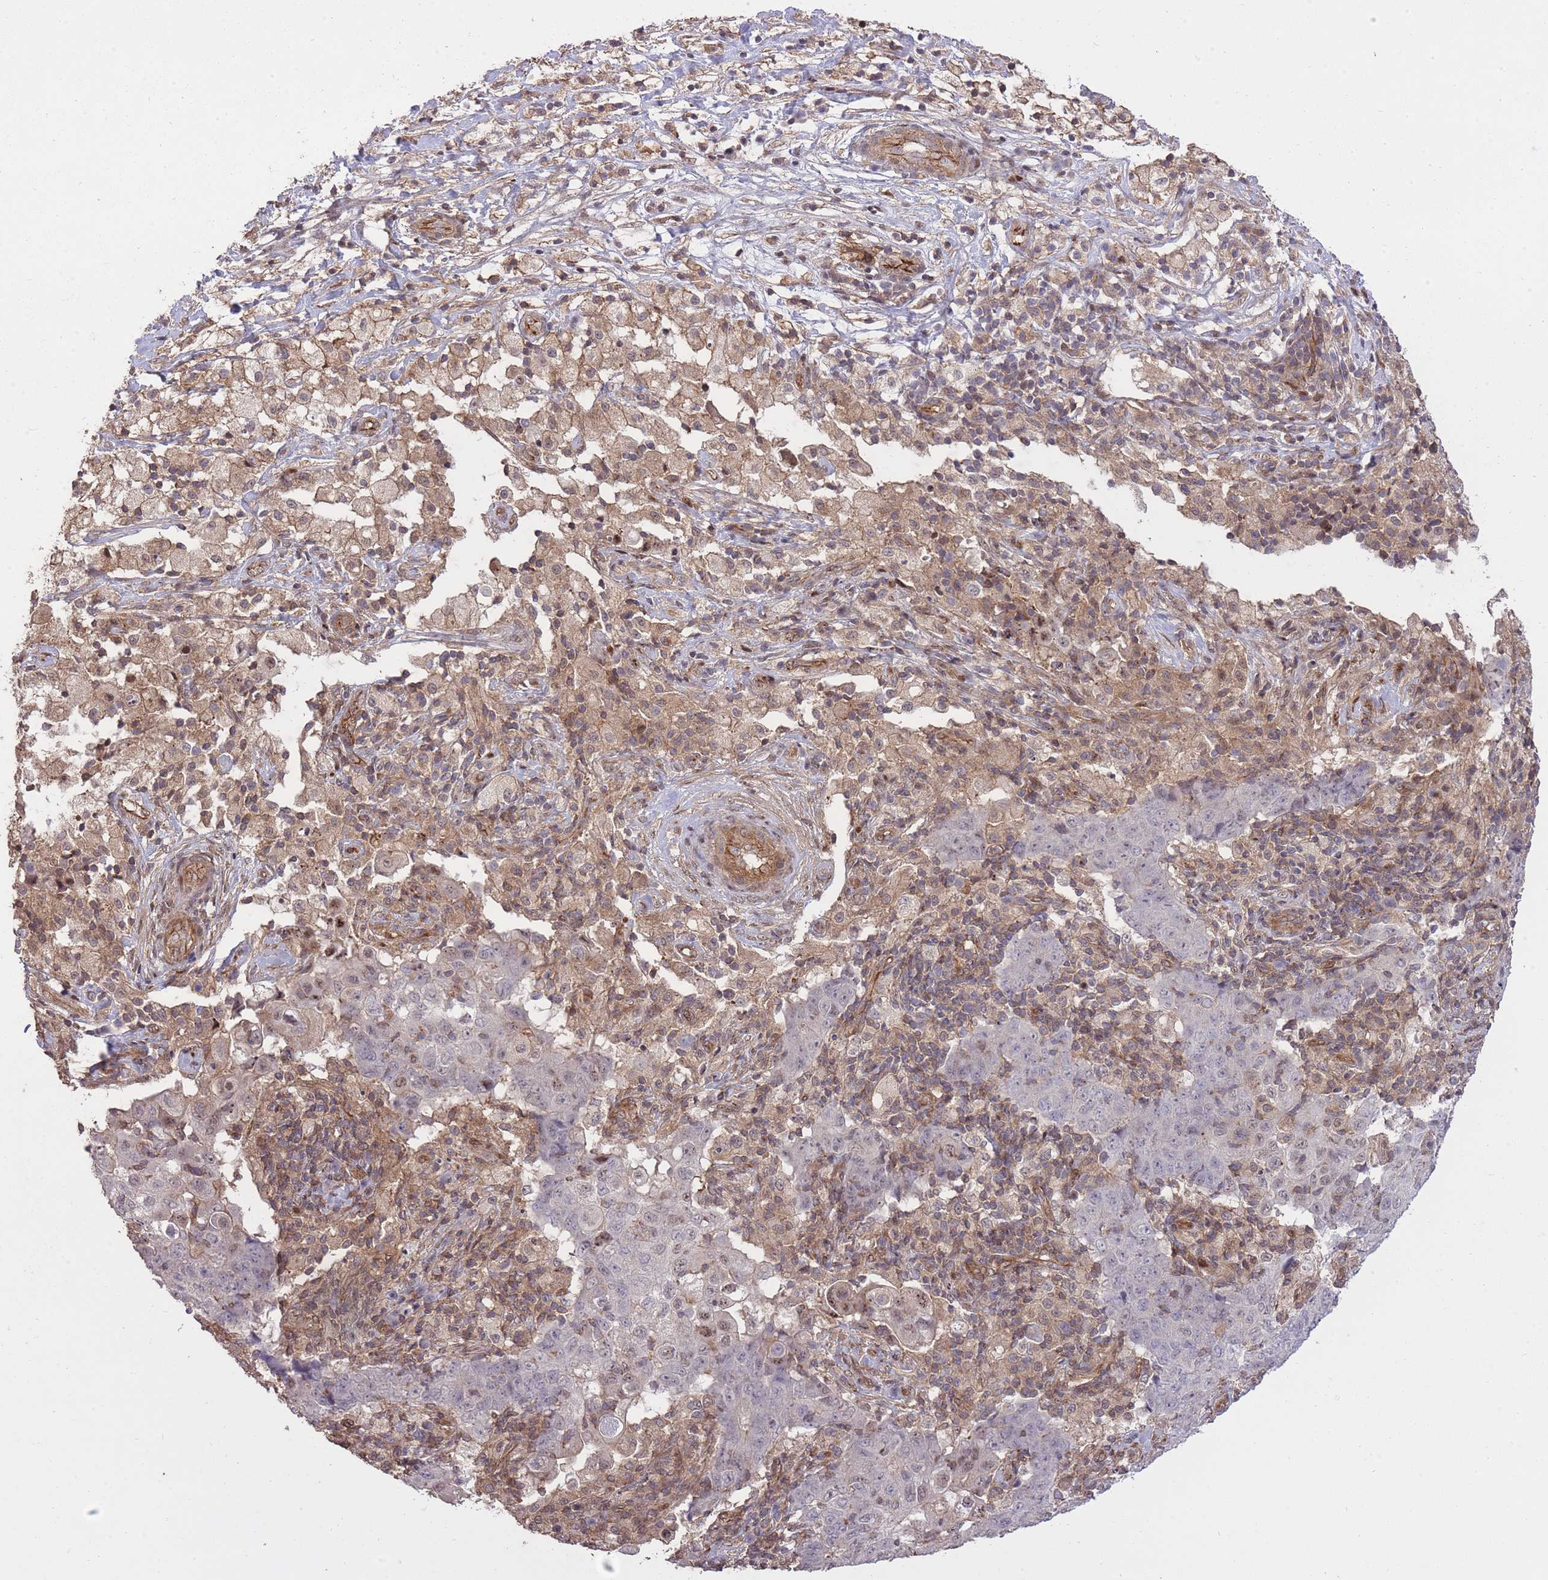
{"staining": {"intensity": "negative", "quantity": "none", "location": "none"}, "tissue": "ovarian cancer", "cell_type": "Tumor cells", "image_type": "cancer", "snomed": [{"axis": "morphology", "description": "Carcinoma, endometroid"}, {"axis": "topography", "description": "Ovary"}], "caption": "Immunohistochemical staining of endometroid carcinoma (ovarian) exhibits no significant expression in tumor cells.", "gene": "PLD1", "patient": {"sex": "female", "age": 42}}